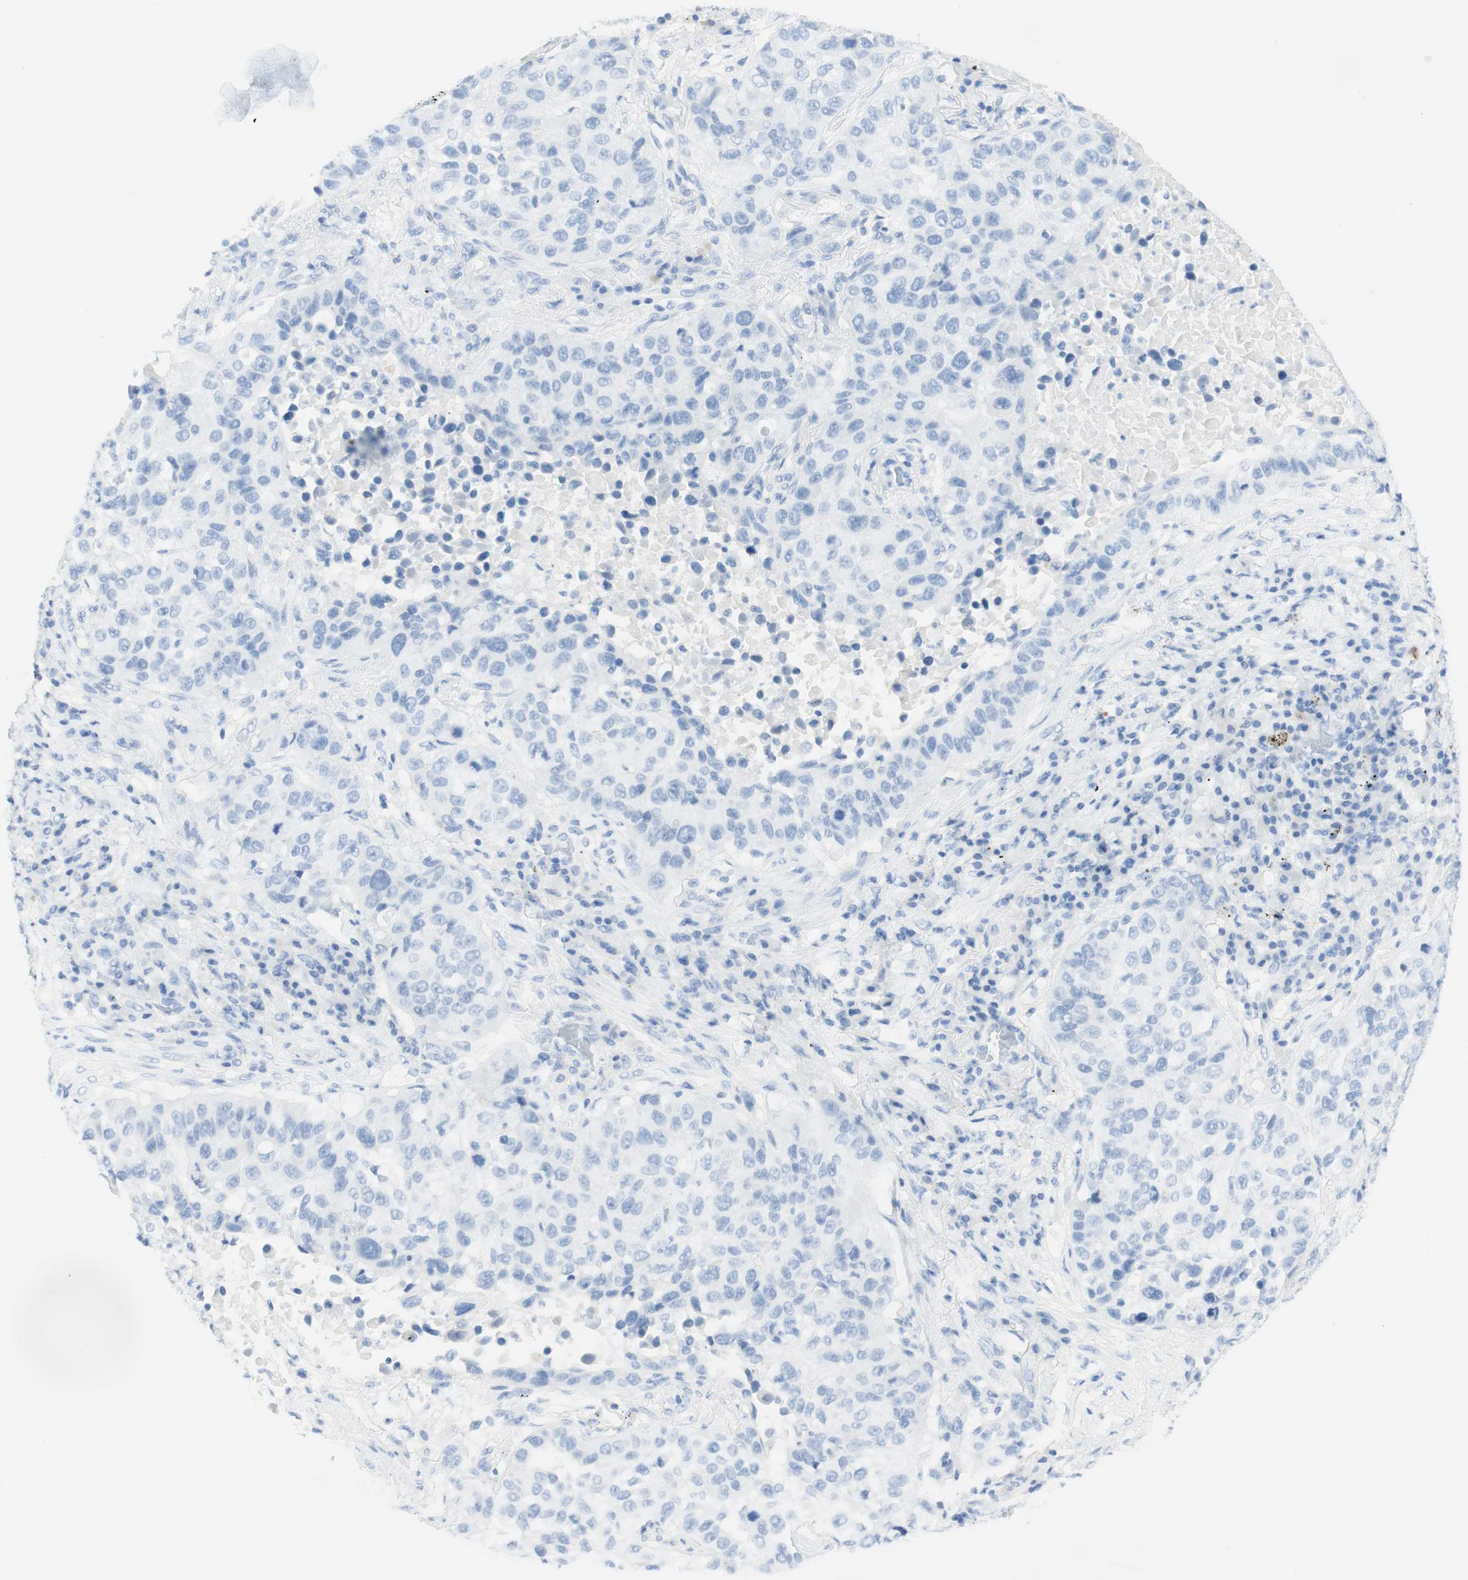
{"staining": {"intensity": "negative", "quantity": "none", "location": "none"}, "tissue": "lung cancer", "cell_type": "Tumor cells", "image_type": "cancer", "snomed": [{"axis": "morphology", "description": "Squamous cell carcinoma, NOS"}, {"axis": "topography", "description": "Lung"}], "caption": "Immunohistochemistry (IHC) of human squamous cell carcinoma (lung) displays no staining in tumor cells. Nuclei are stained in blue.", "gene": "TPO", "patient": {"sex": "male", "age": 57}}